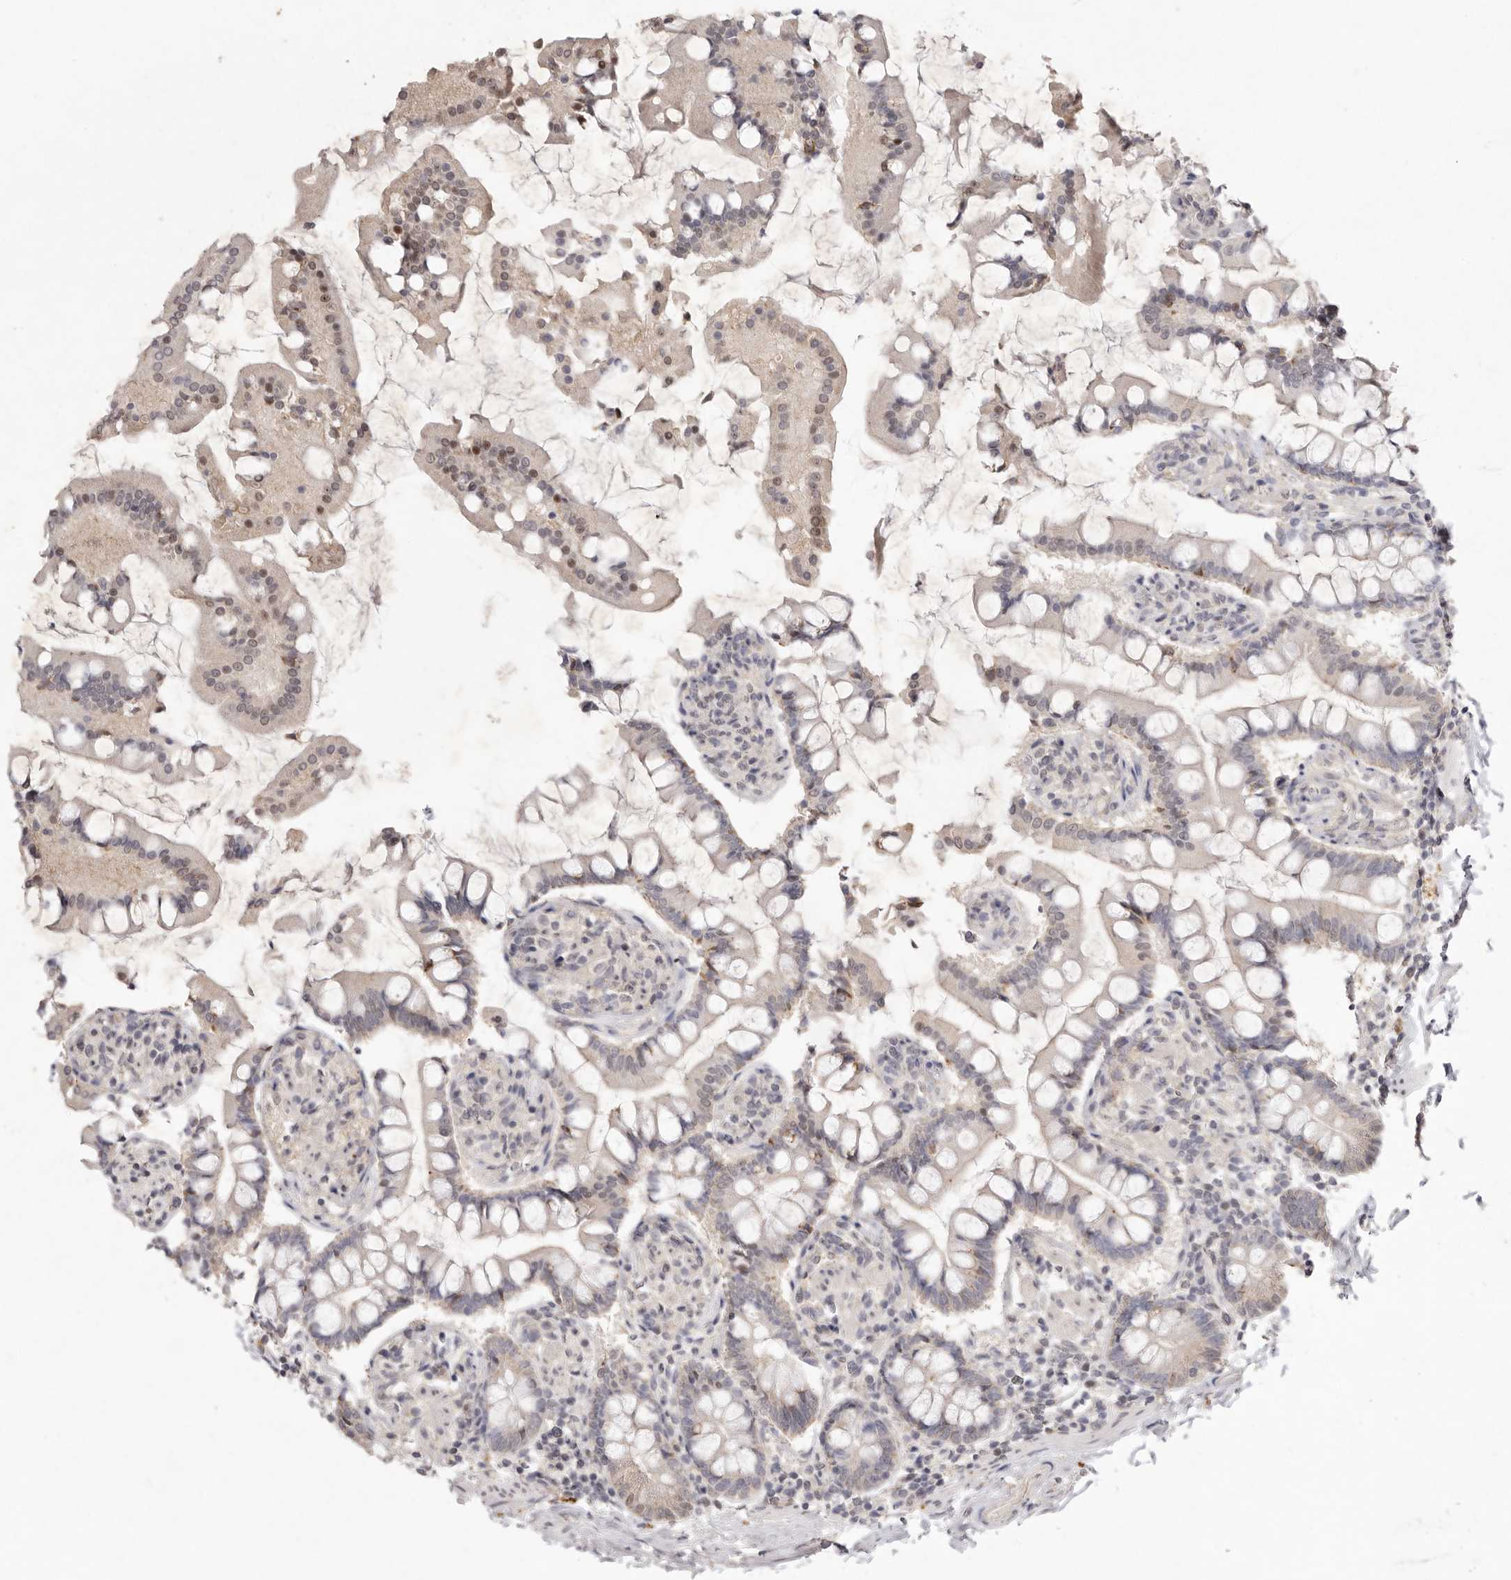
{"staining": {"intensity": "moderate", "quantity": "<25%", "location": "cytoplasmic/membranous,nuclear"}, "tissue": "small intestine", "cell_type": "Glandular cells", "image_type": "normal", "snomed": [{"axis": "morphology", "description": "Normal tissue, NOS"}, {"axis": "topography", "description": "Small intestine"}], "caption": "Immunohistochemistry photomicrograph of unremarkable human small intestine stained for a protein (brown), which shows low levels of moderate cytoplasmic/membranous,nuclear staining in about <25% of glandular cells.", "gene": "TADA1", "patient": {"sex": "male", "age": 41}}